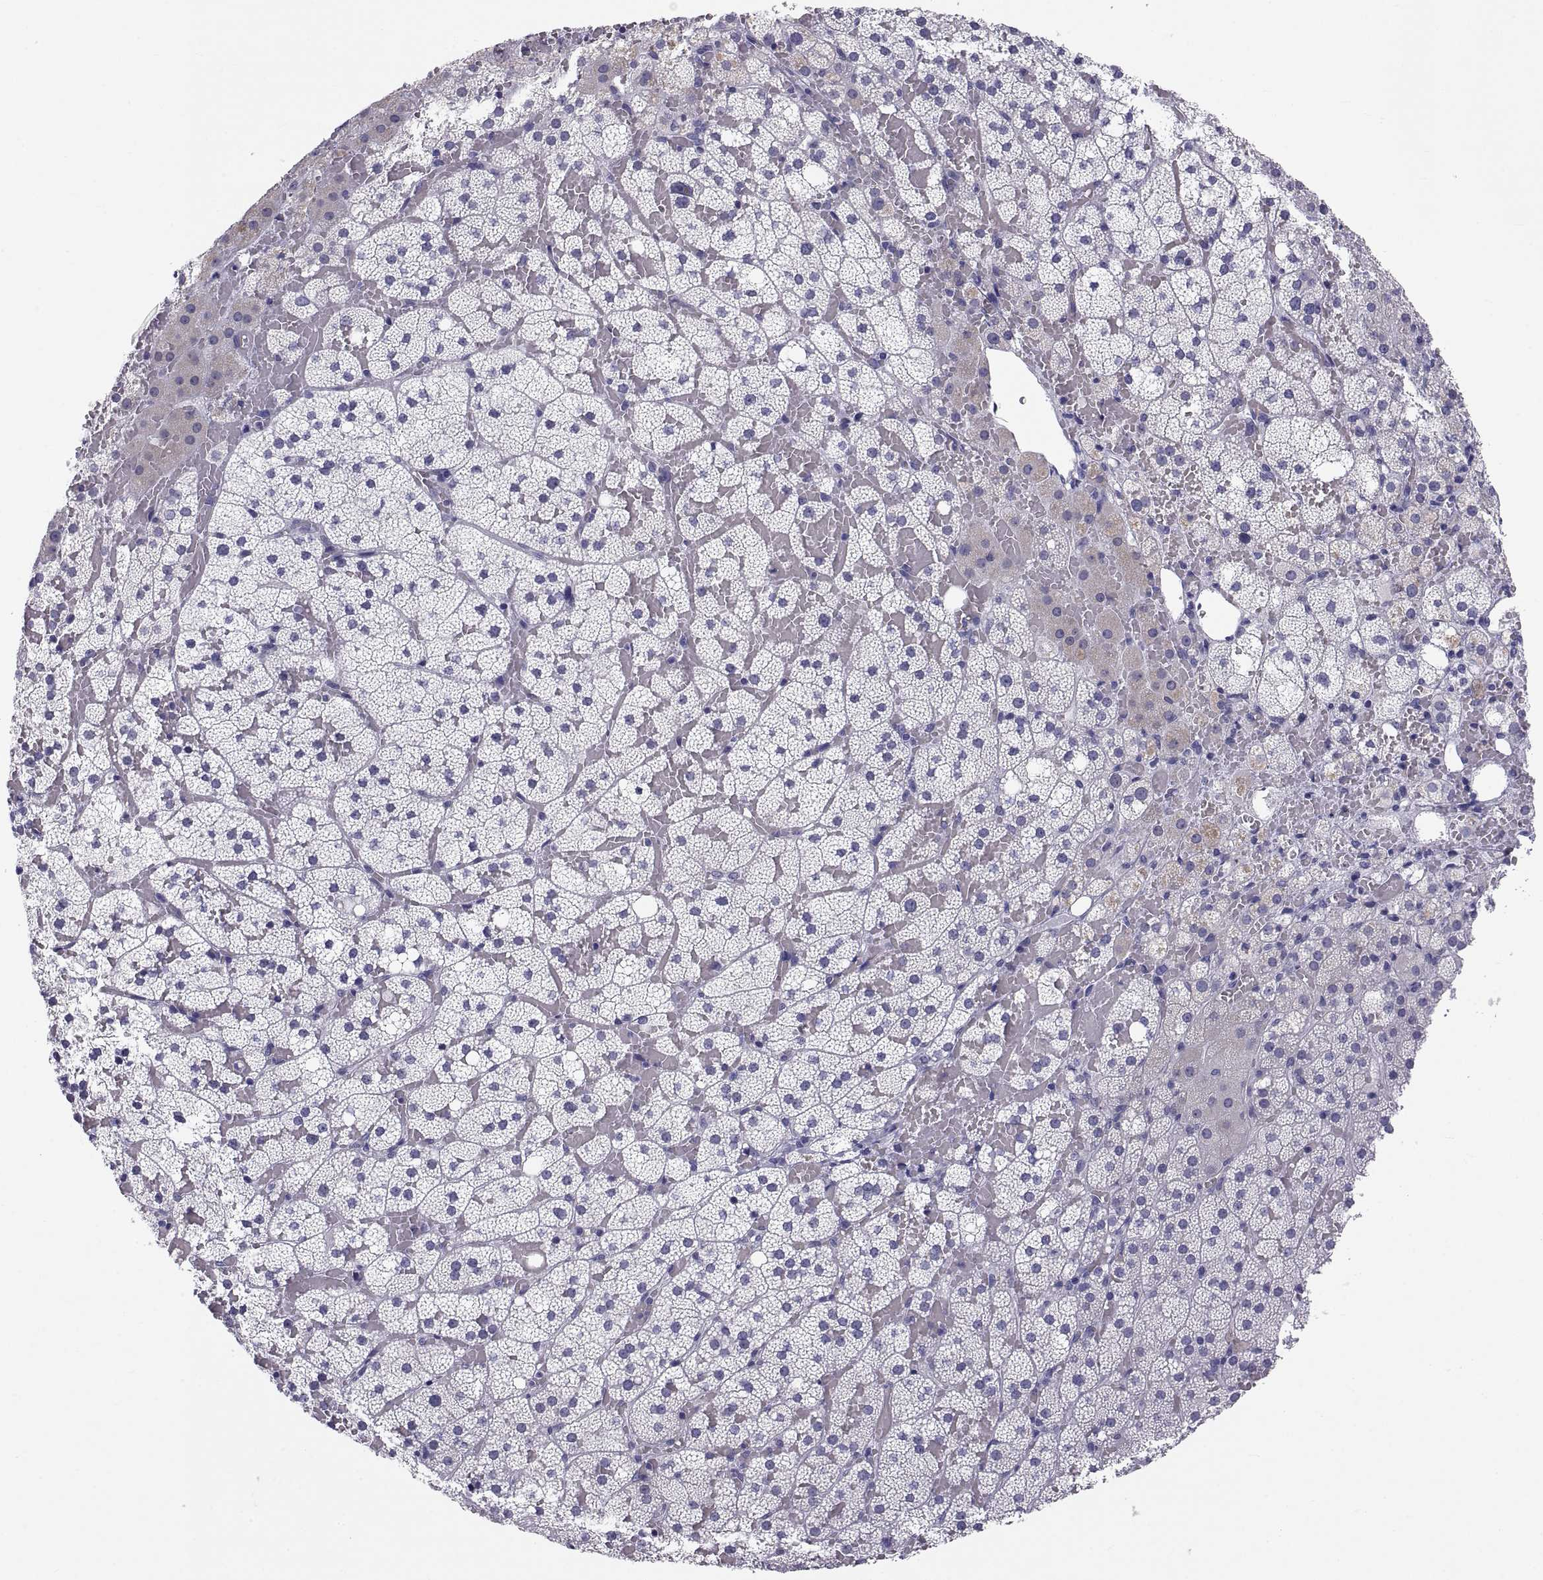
{"staining": {"intensity": "negative", "quantity": "none", "location": "none"}, "tissue": "adrenal gland", "cell_type": "Glandular cells", "image_type": "normal", "snomed": [{"axis": "morphology", "description": "Normal tissue, NOS"}, {"axis": "topography", "description": "Adrenal gland"}], "caption": "Protein analysis of normal adrenal gland shows no significant staining in glandular cells.", "gene": "TEX13A", "patient": {"sex": "male", "age": 53}}